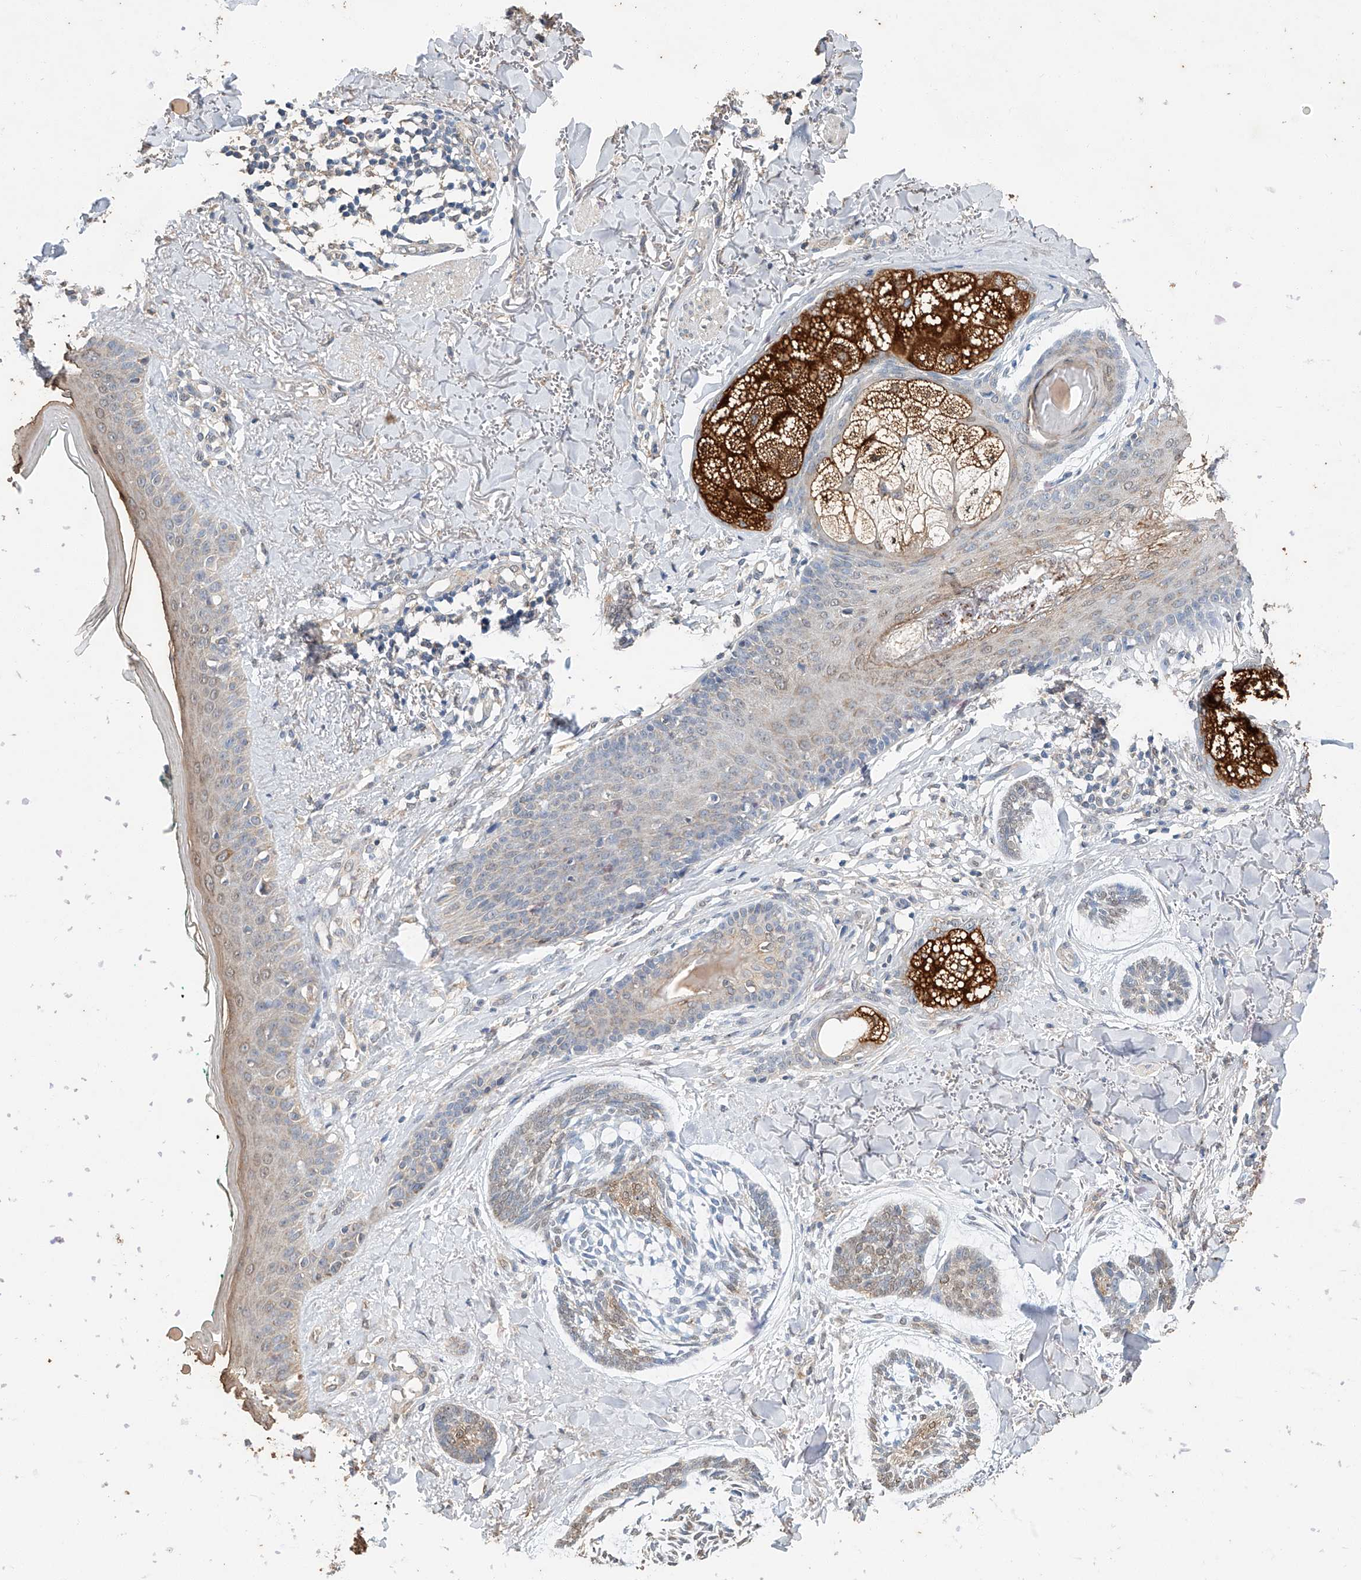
{"staining": {"intensity": "weak", "quantity": "<25%", "location": "cytoplasmic/membranous,nuclear"}, "tissue": "skin cancer", "cell_type": "Tumor cells", "image_type": "cancer", "snomed": [{"axis": "morphology", "description": "Basal cell carcinoma"}, {"axis": "topography", "description": "Skin"}], "caption": "Image shows no significant protein staining in tumor cells of basal cell carcinoma (skin).", "gene": "CERS4", "patient": {"sex": "male", "age": 43}}